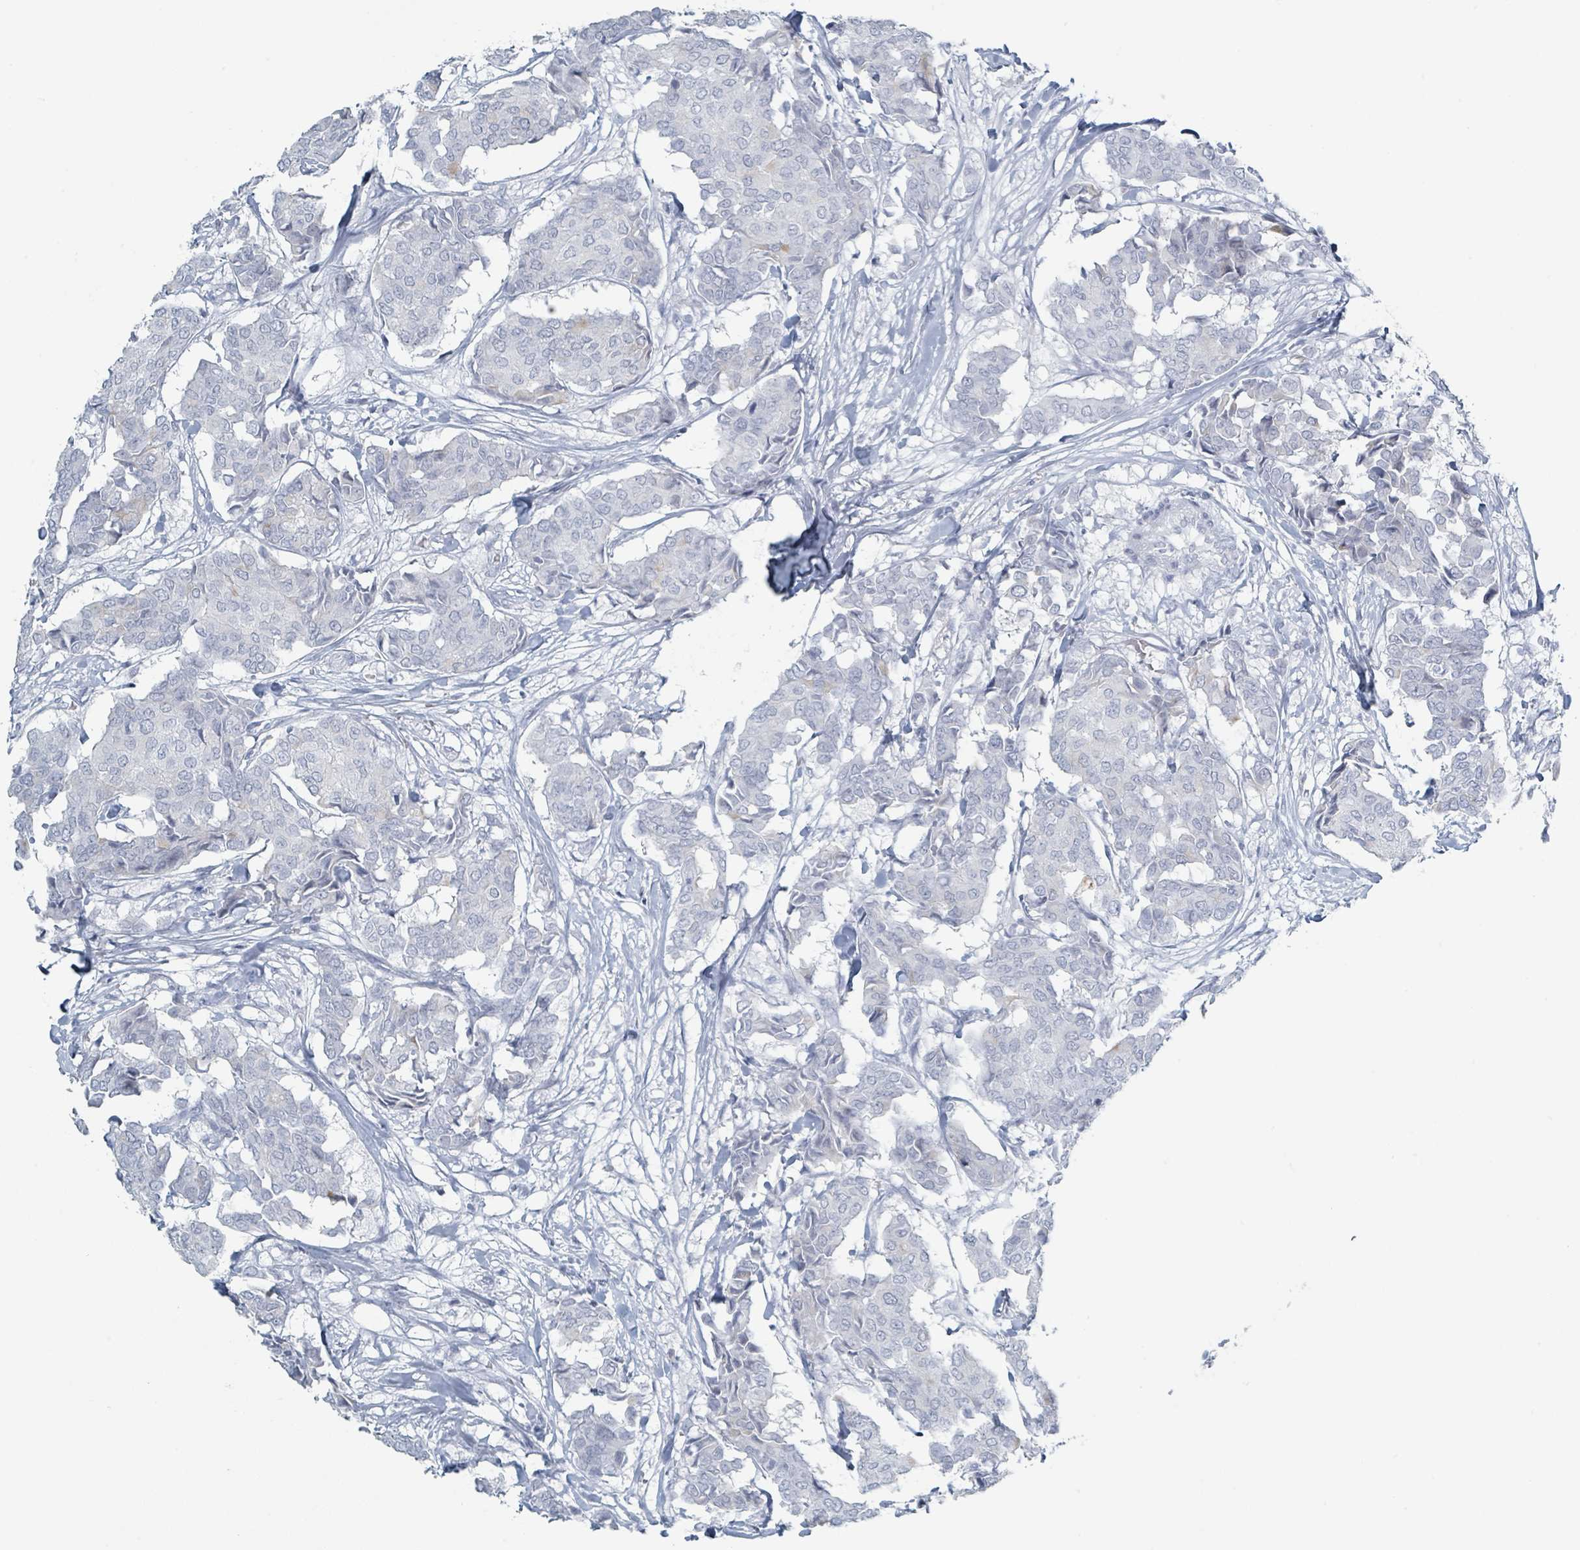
{"staining": {"intensity": "negative", "quantity": "none", "location": "none"}, "tissue": "breast cancer", "cell_type": "Tumor cells", "image_type": "cancer", "snomed": [{"axis": "morphology", "description": "Duct carcinoma"}, {"axis": "topography", "description": "Breast"}], "caption": "Protein analysis of breast invasive ductal carcinoma reveals no significant positivity in tumor cells. (Brightfield microscopy of DAB immunohistochemistry (IHC) at high magnification).", "gene": "GPR15LG", "patient": {"sex": "female", "age": 75}}